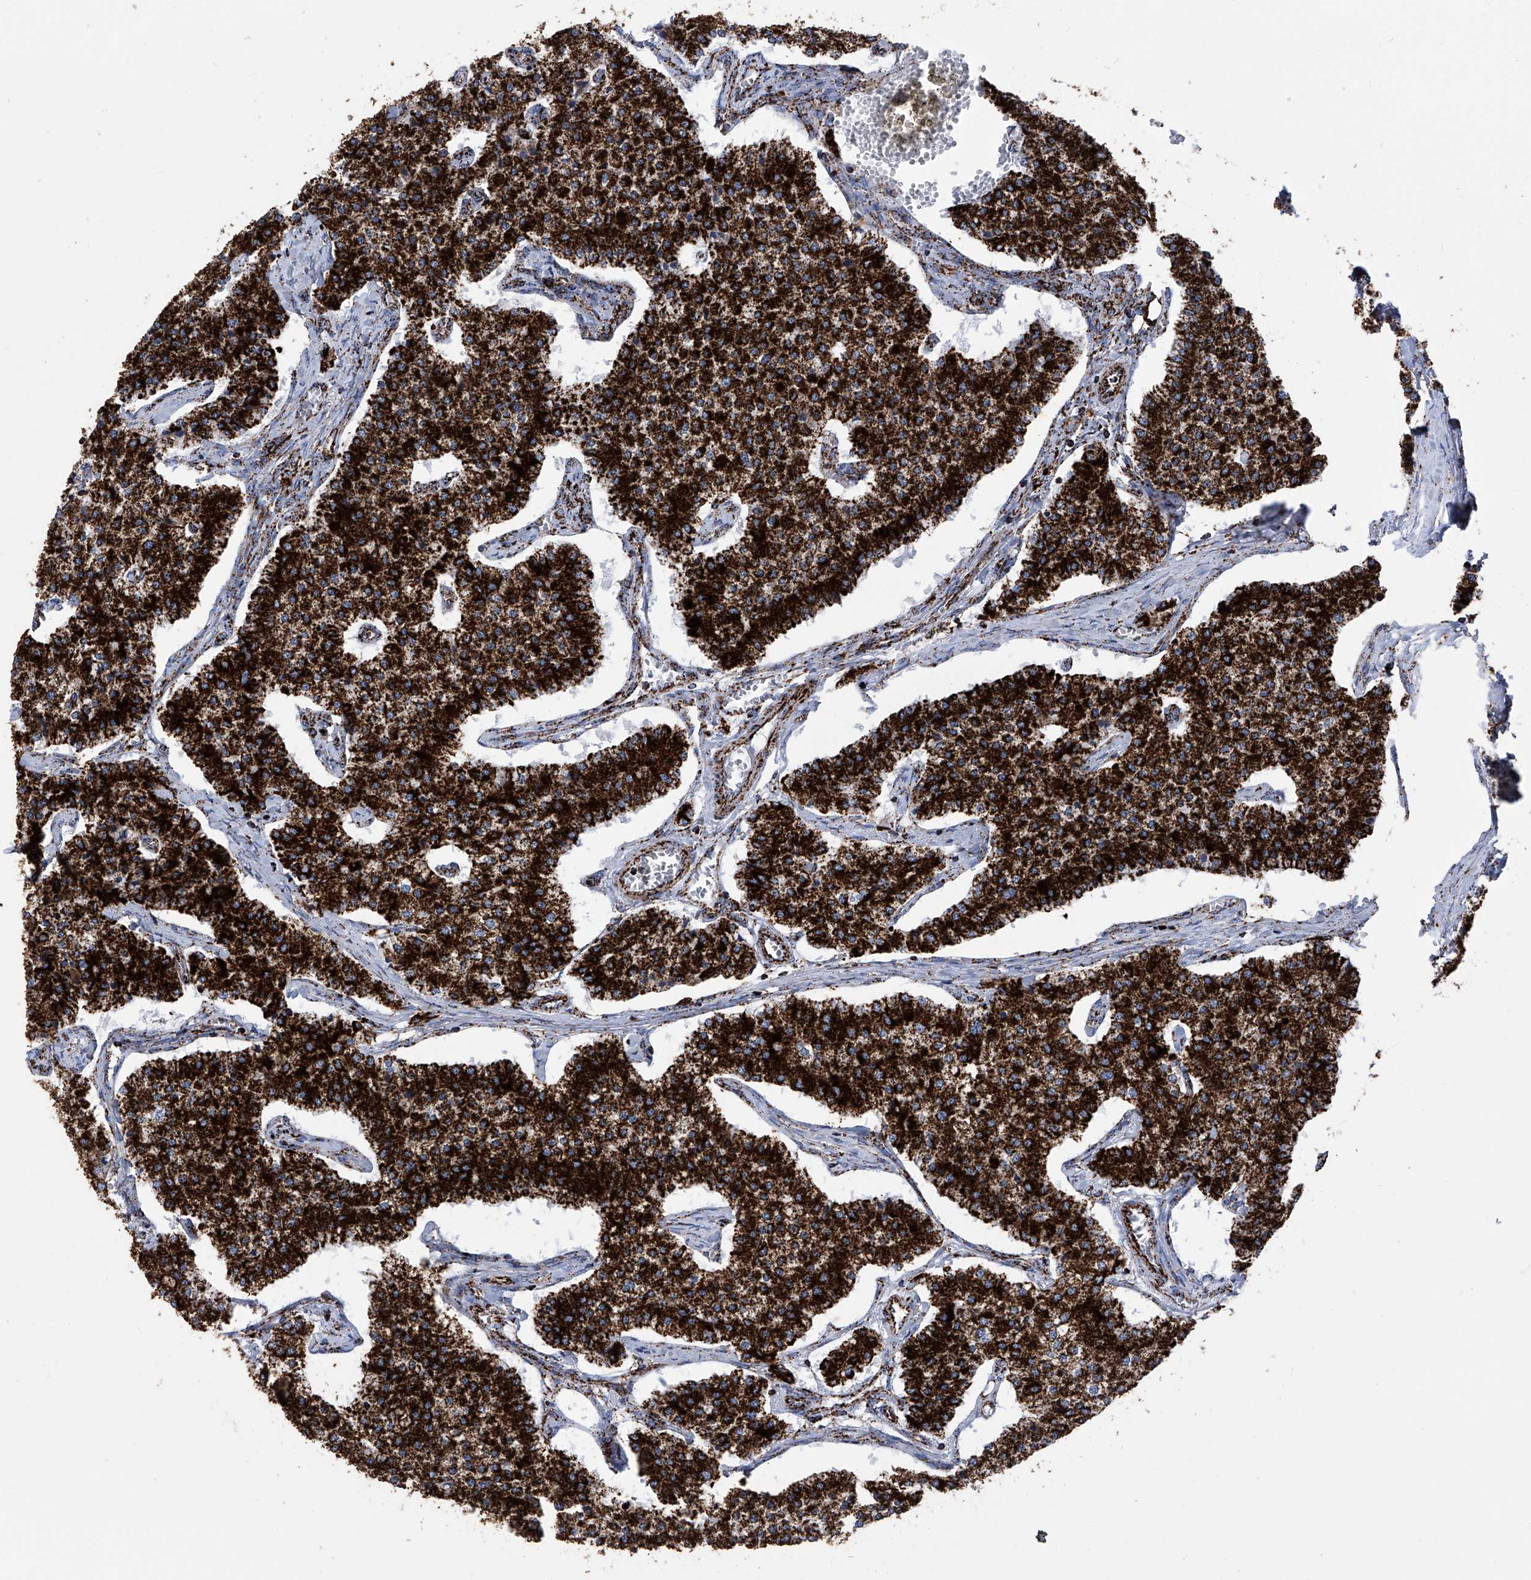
{"staining": {"intensity": "strong", "quantity": ">75%", "location": "cytoplasmic/membranous"}, "tissue": "carcinoid", "cell_type": "Tumor cells", "image_type": "cancer", "snomed": [{"axis": "morphology", "description": "Carcinoid, malignant, NOS"}, {"axis": "topography", "description": "Colon"}], "caption": "This photomicrograph displays malignant carcinoid stained with immunohistochemistry to label a protein in brown. The cytoplasmic/membranous of tumor cells show strong positivity for the protein. Nuclei are counter-stained blue.", "gene": "ATP5PF", "patient": {"sex": "female", "age": 52}}